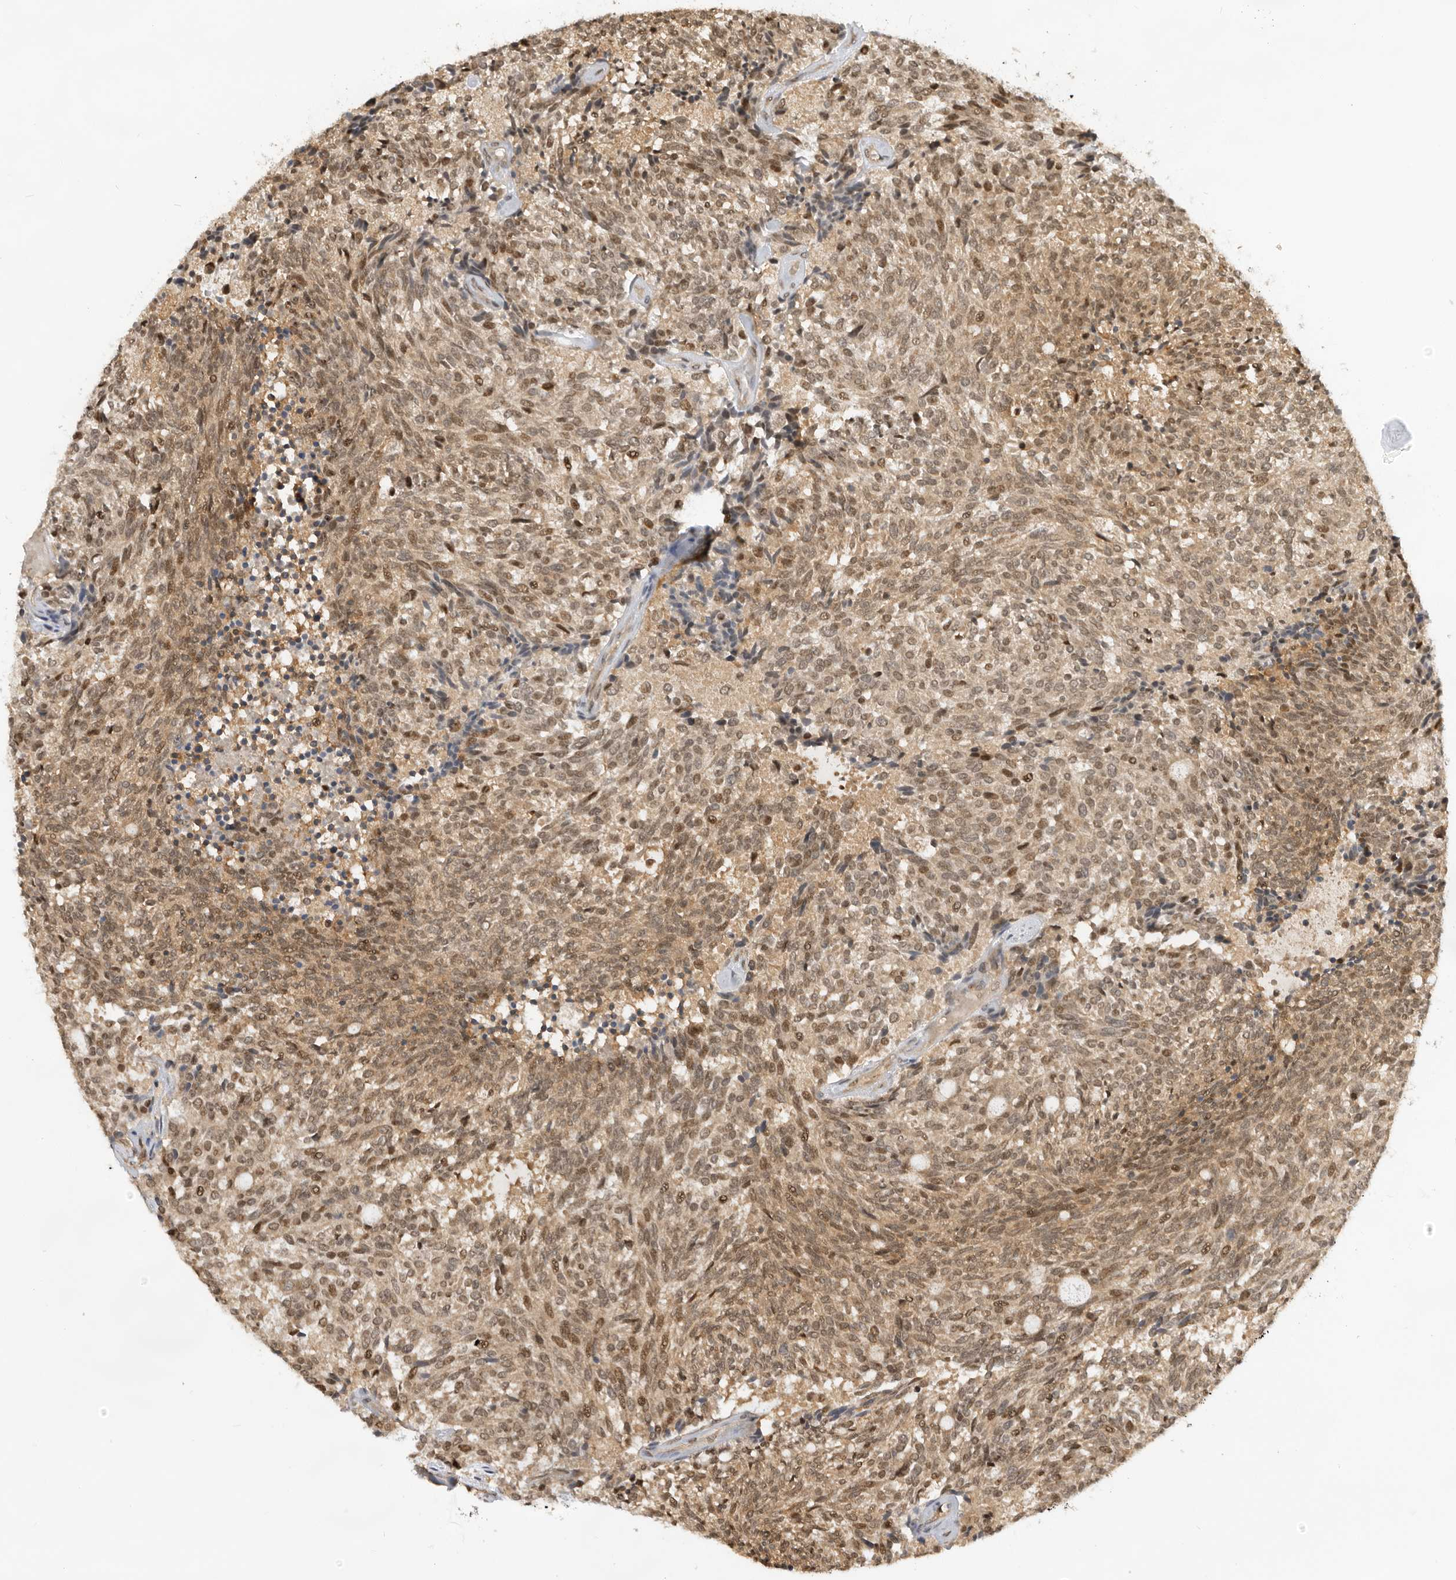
{"staining": {"intensity": "moderate", "quantity": ">75%", "location": "cytoplasmic/membranous,nuclear"}, "tissue": "carcinoid", "cell_type": "Tumor cells", "image_type": "cancer", "snomed": [{"axis": "morphology", "description": "Carcinoid, malignant, NOS"}, {"axis": "topography", "description": "Pancreas"}], "caption": "Protein positivity by immunohistochemistry demonstrates moderate cytoplasmic/membranous and nuclear positivity in approximately >75% of tumor cells in malignant carcinoid. The staining was performed using DAB (3,3'-diaminobenzidine), with brown indicating positive protein expression. Nuclei are stained blue with hematoxylin.", "gene": "ADPRS", "patient": {"sex": "female", "age": 54}}